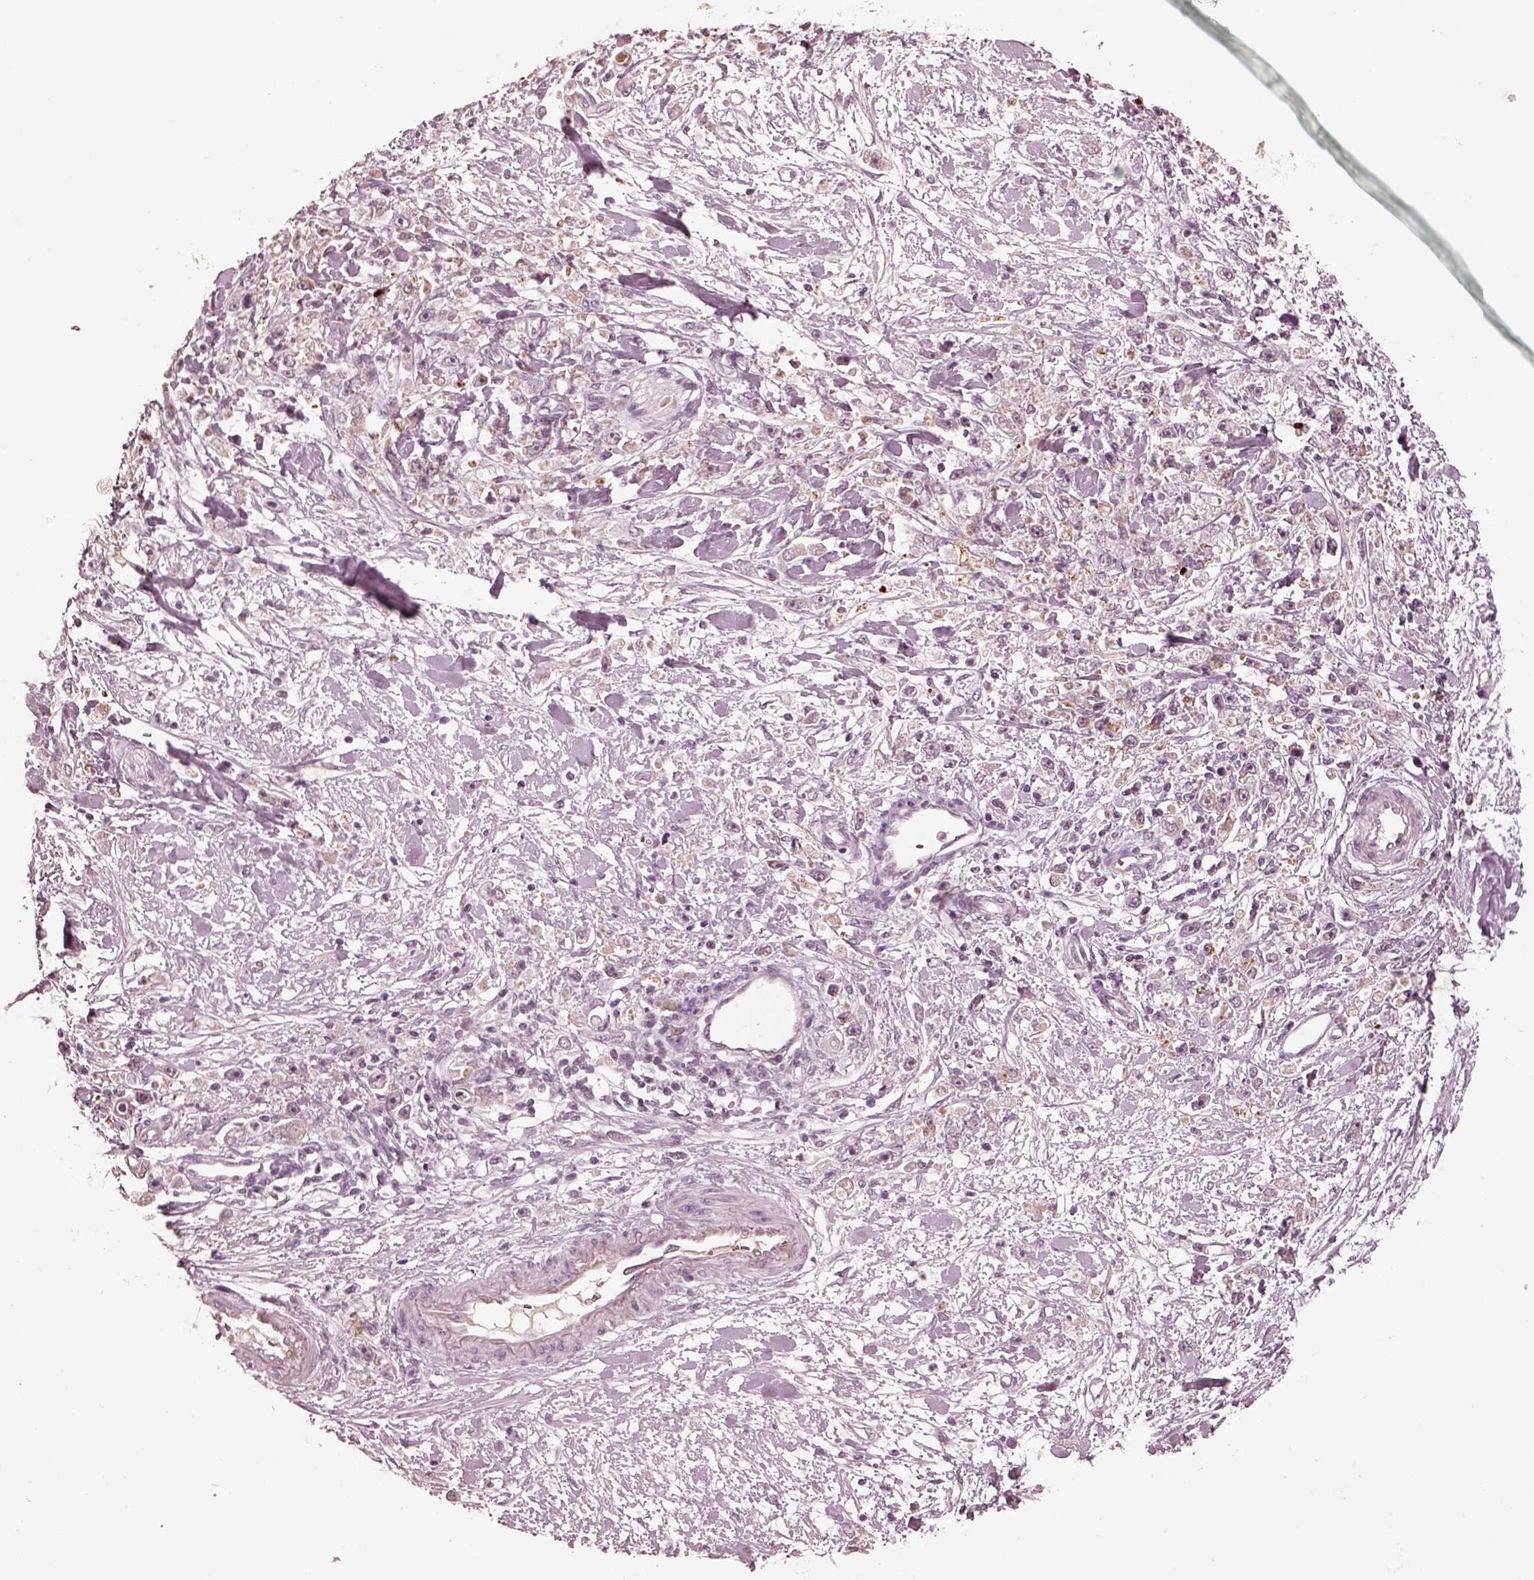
{"staining": {"intensity": "negative", "quantity": "none", "location": "none"}, "tissue": "stomach cancer", "cell_type": "Tumor cells", "image_type": "cancer", "snomed": [{"axis": "morphology", "description": "Adenocarcinoma, NOS"}, {"axis": "topography", "description": "Stomach"}], "caption": "Tumor cells show no significant staining in stomach cancer.", "gene": "KCNA2", "patient": {"sex": "female", "age": 59}}